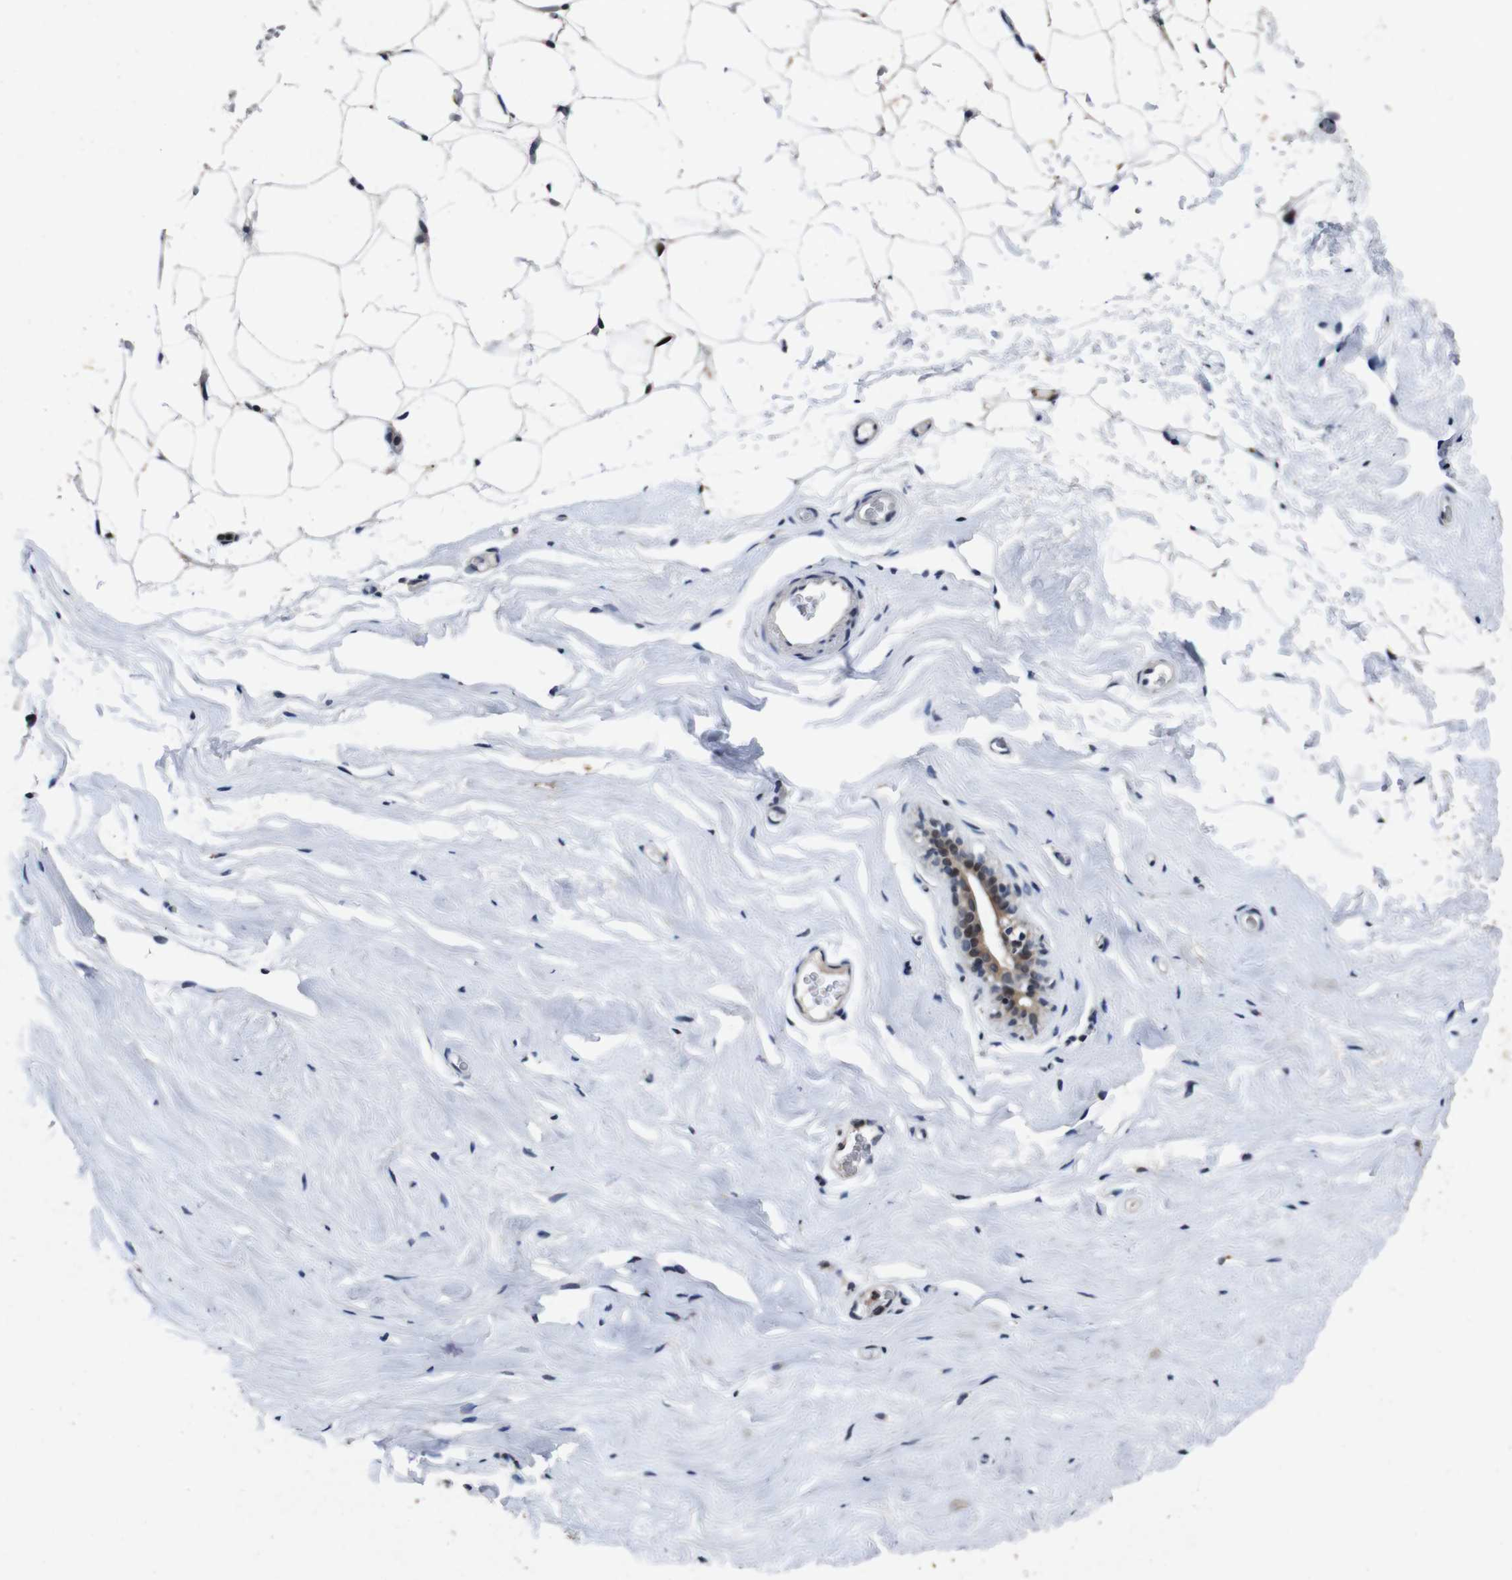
{"staining": {"intensity": "weak", "quantity": "25%-75%", "location": "cytoplasmic/membranous,nuclear"}, "tissue": "breast", "cell_type": "Adipocytes", "image_type": "normal", "snomed": [{"axis": "morphology", "description": "Normal tissue, NOS"}, {"axis": "topography", "description": "Breast"}], "caption": "IHC histopathology image of benign breast stained for a protein (brown), which shows low levels of weak cytoplasmic/membranous,nuclear positivity in about 25%-75% of adipocytes.", "gene": "AKT3", "patient": {"sex": "female", "age": 75}}